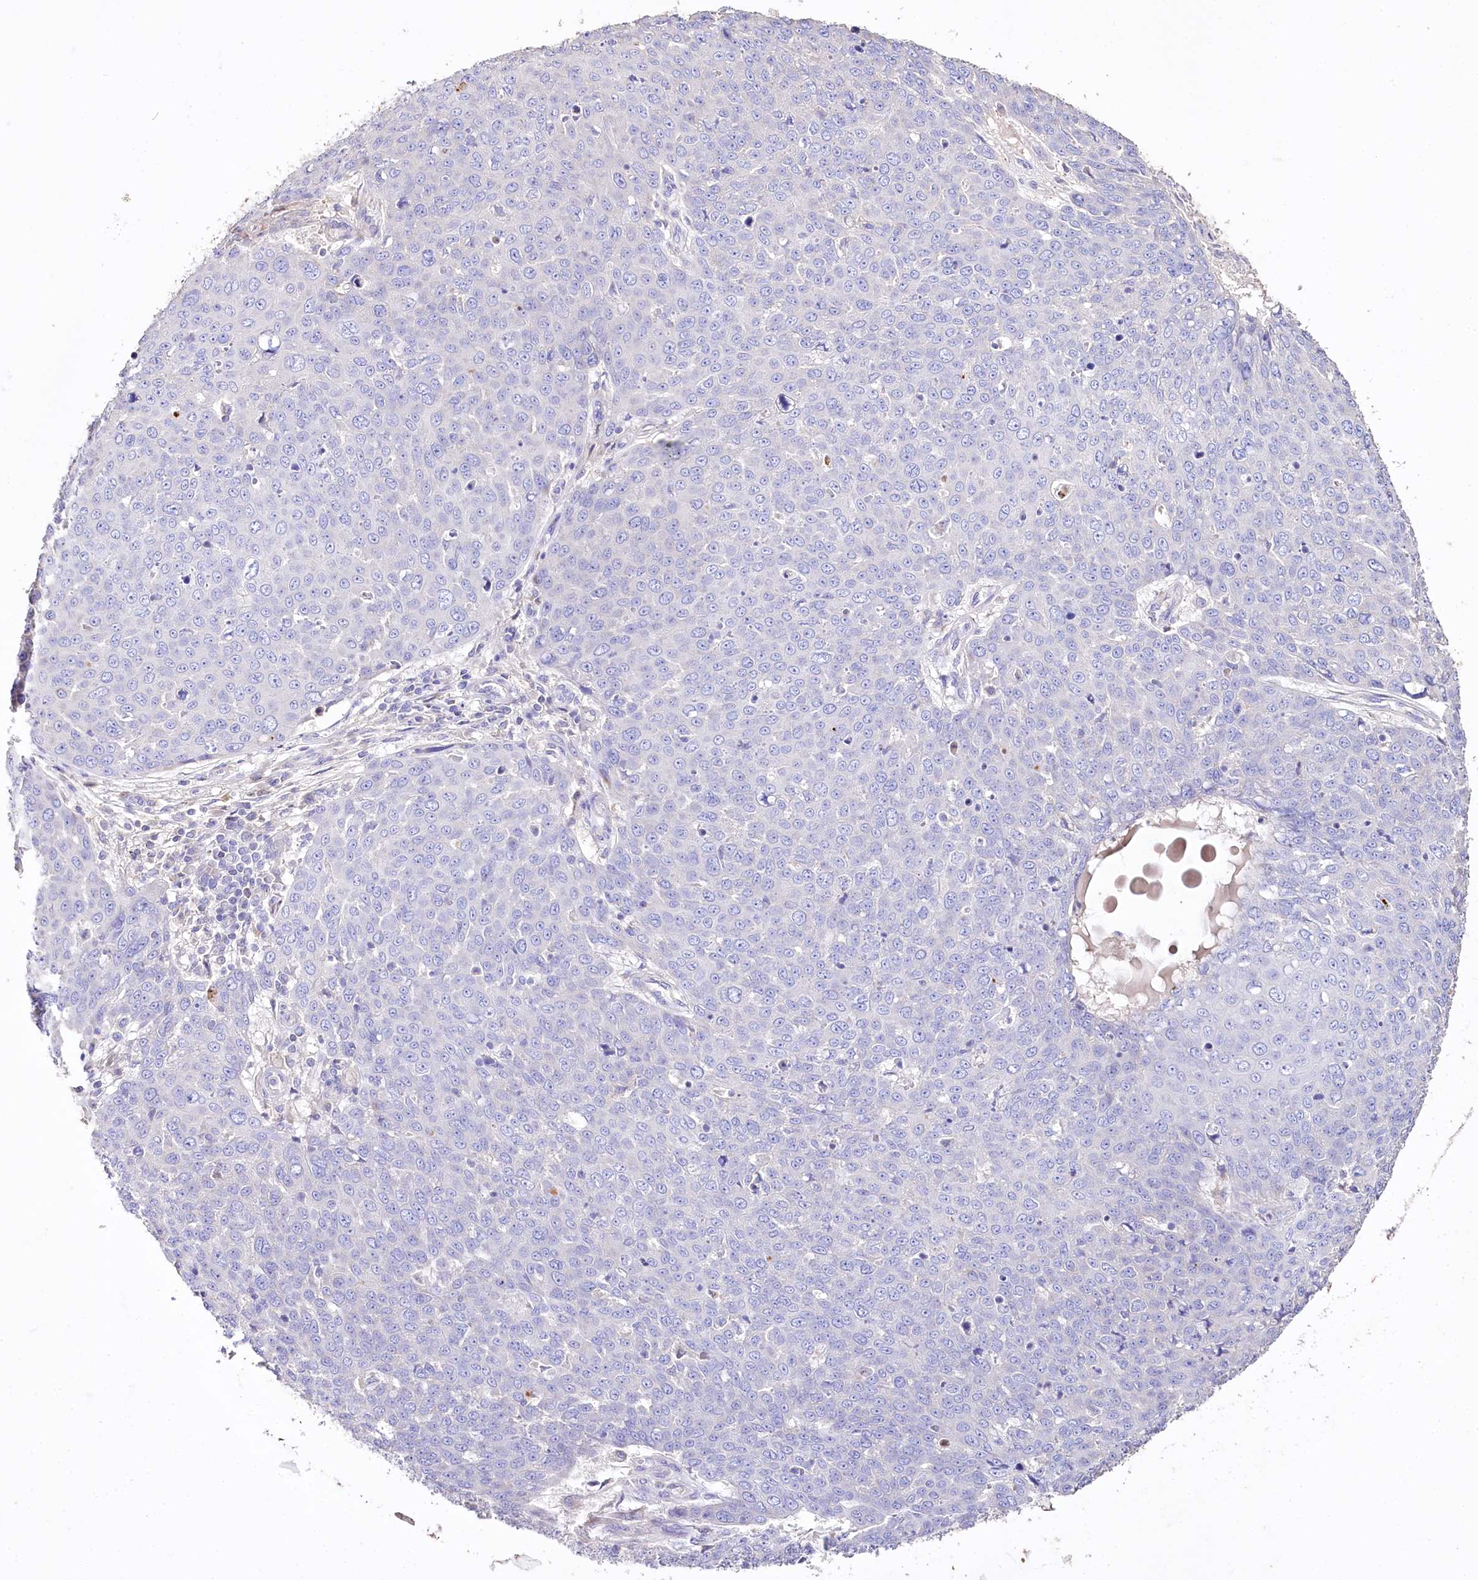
{"staining": {"intensity": "negative", "quantity": "none", "location": "none"}, "tissue": "skin cancer", "cell_type": "Tumor cells", "image_type": "cancer", "snomed": [{"axis": "morphology", "description": "Squamous cell carcinoma, NOS"}, {"axis": "topography", "description": "Skin"}], "caption": "Skin cancer (squamous cell carcinoma) stained for a protein using IHC shows no staining tumor cells.", "gene": "PTER", "patient": {"sex": "male", "age": 71}}